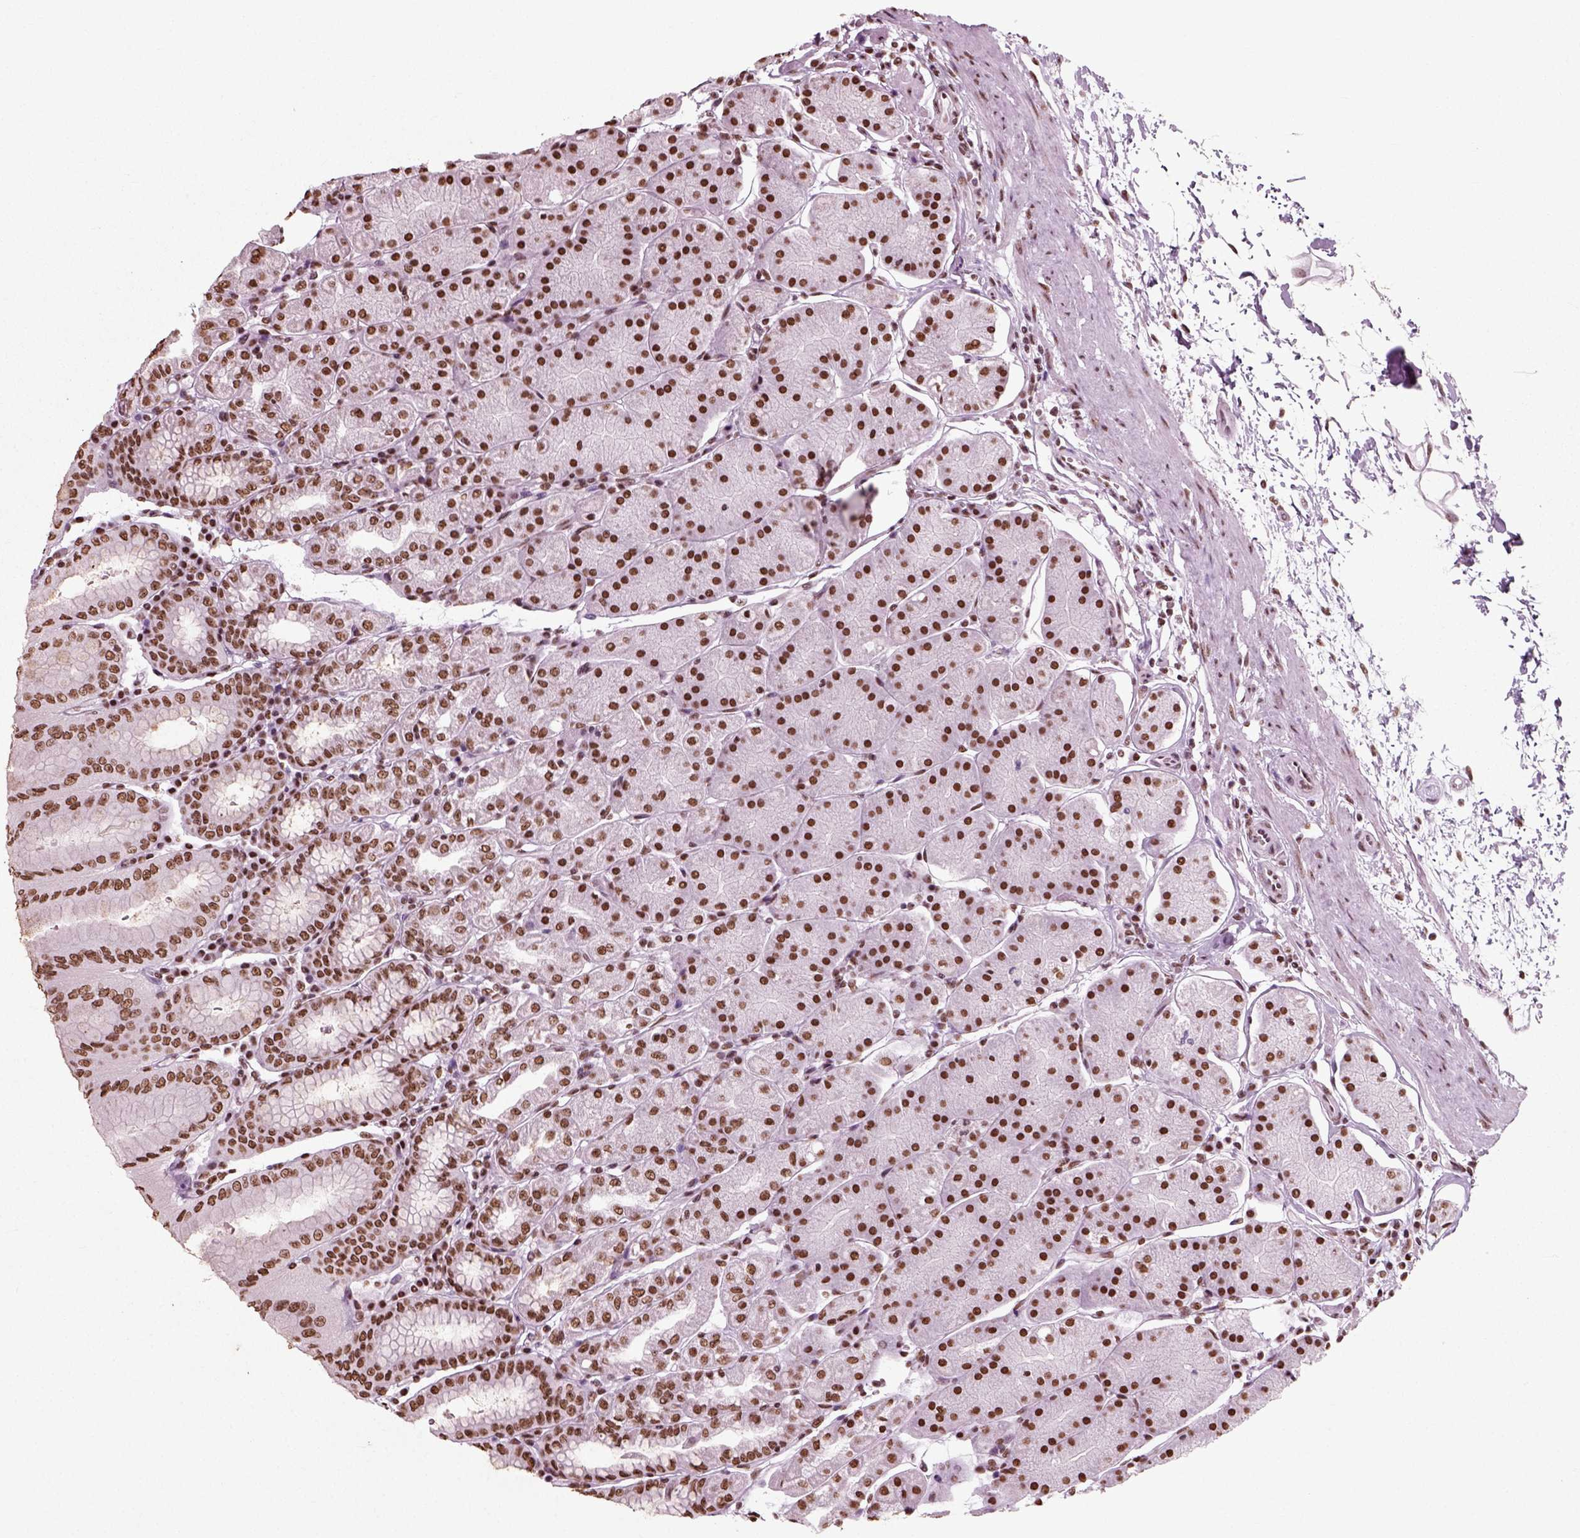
{"staining": {"intensity": "strong", "quantity": ">75%", "location": "nuclear"}, "tissue": "stomach", "cell_type": "Glandular cells", "image_type": "normal", "snomed": [{"axis": "morphology", "description": "Normal tissue, NOS"}, {"axis": "topography", "description": "Stomach"}], "caption": "Immunohistochemical staining of unremarkable stomach displays high levels of strong nuclear staining in approximately >75% of glandular cells.", "gene": "POLR1H", "patient": {"sex": "male", "age": 54}}